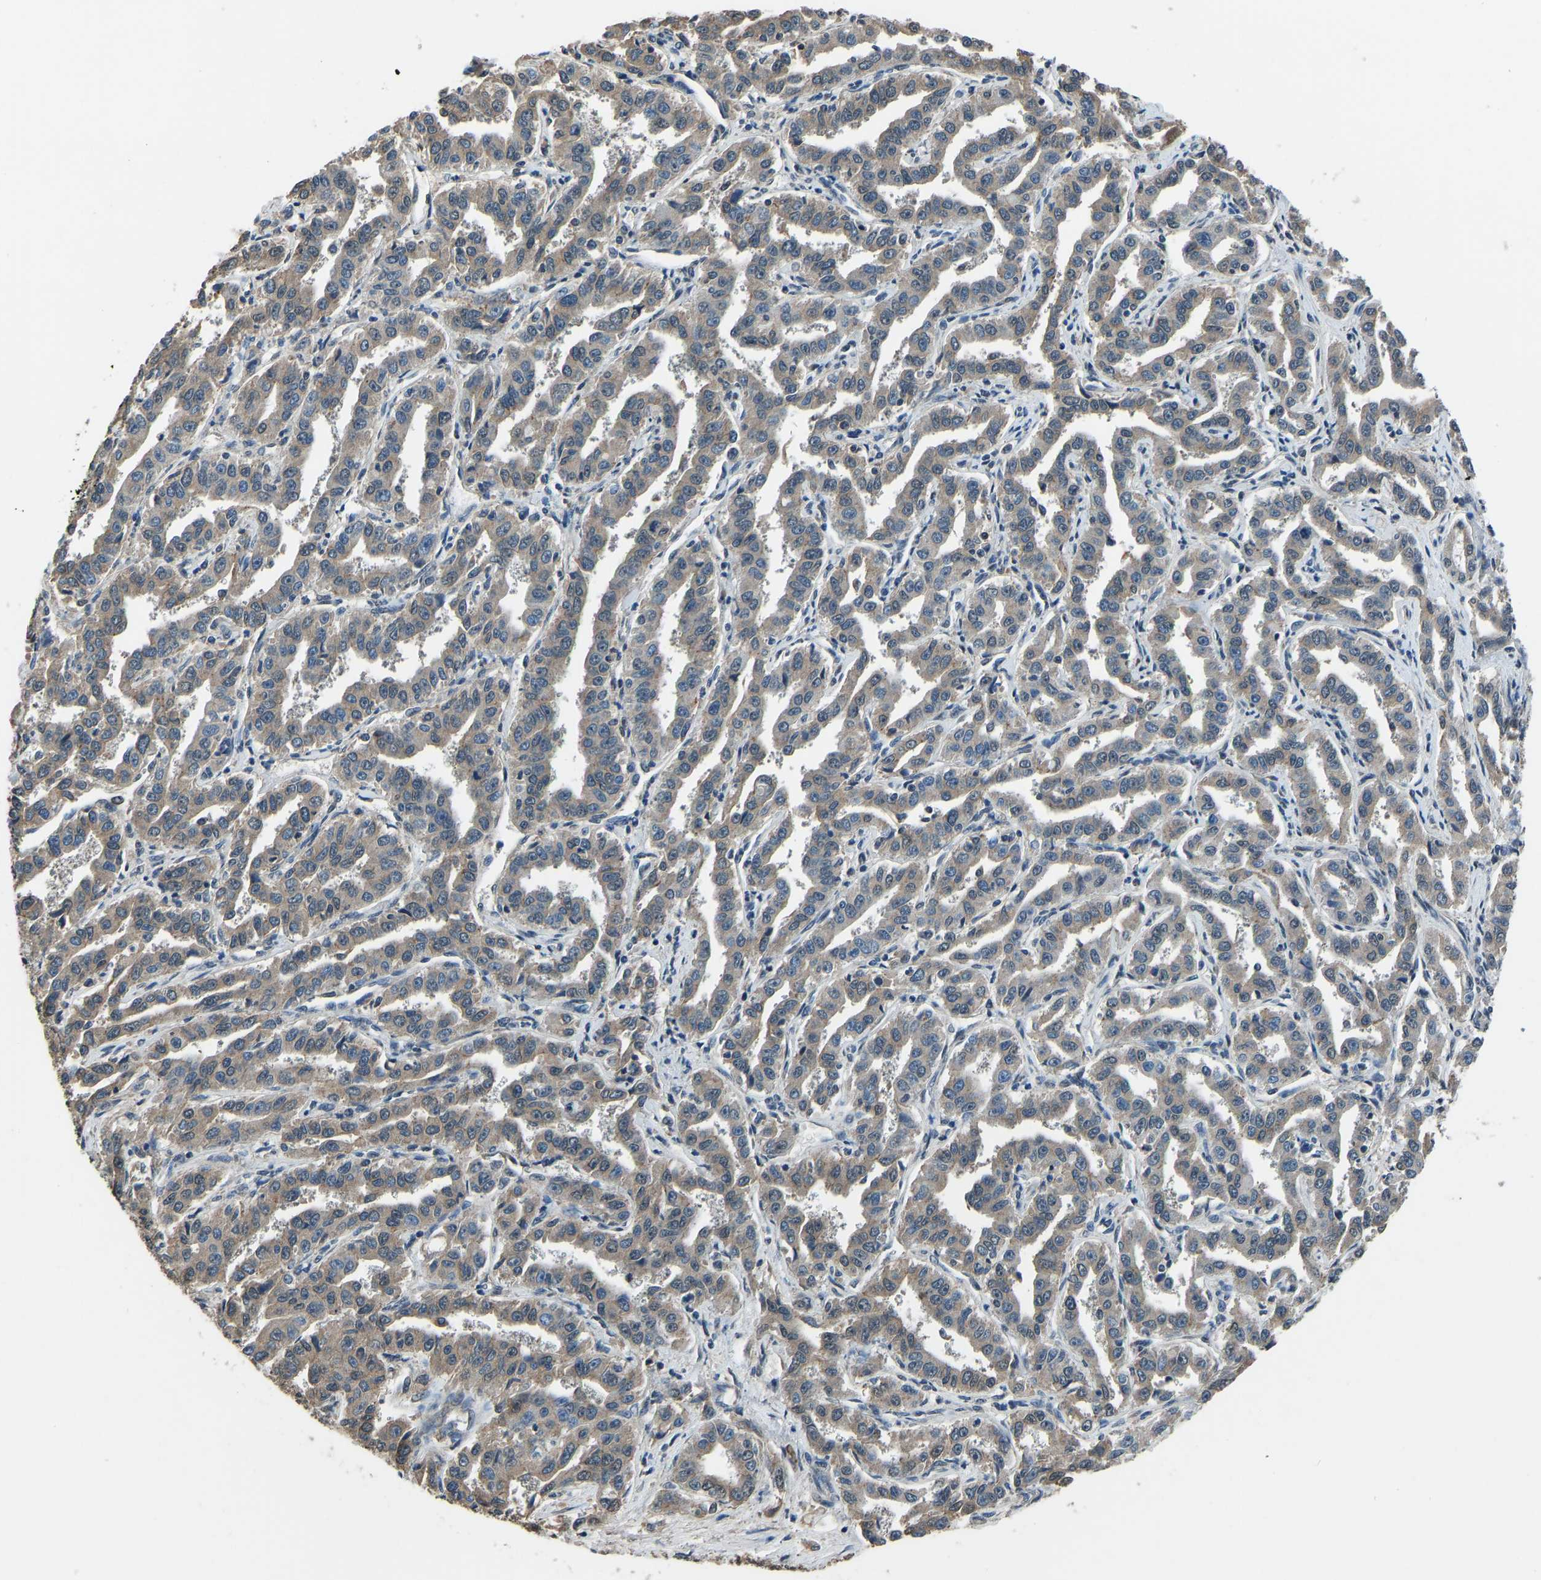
{"staining": {"intensity": "weak", "quantity": ">75%", "location": "cytoplasmic/membranous"}, "tissue": "liver cancer", "cell_type": "Tumor cells", "image_type": "cancer", "snomed": [{"axis": "morphology", "description": "Cholangiocarcinoma"}, {"axis": "topography", "description": "Liver"}], "caption": "Weak cytoplasmic/membranous positivity is present in about >75% of tumor cells in cholangiocarcinoma (liver).", "gene": "TOX4", "patient": {"sex": "male", "age": 59}}